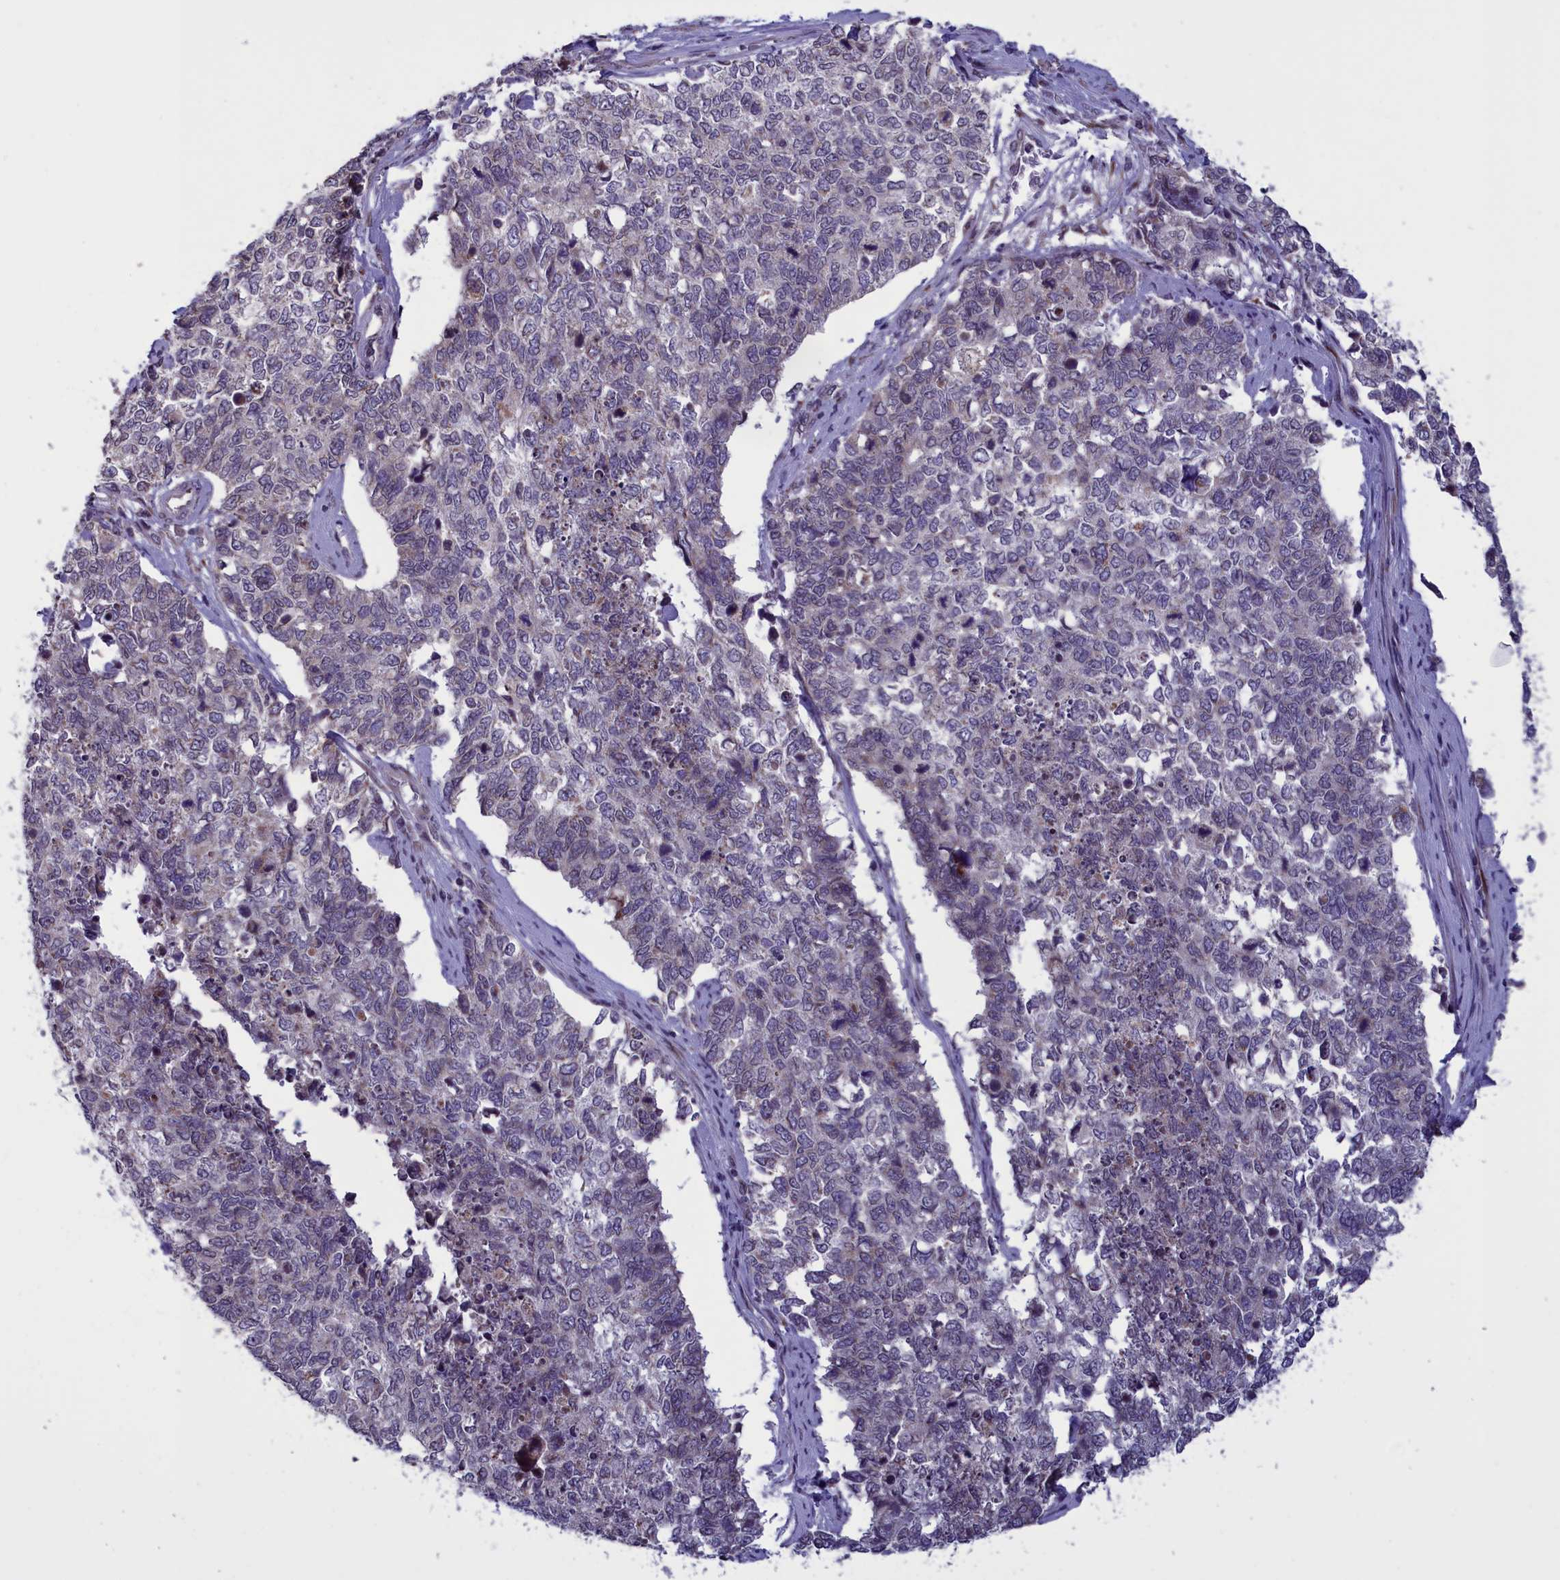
{"staining": {"intensity": "negative", "quantity": "none", "location": "none"}, "tissue": "cervical cancer", "cell_type": "Tumor cells", "image_type": "cancer", "snomed": [{"axis": "morphology", "description": "Squamous cell carcinoma, NOS"}, {"axis": "topography", "description": "Cervix"}], "caption": "High power microscopy image of an IHC photomicrograph of cervical squamous cell carcinoma, revealing no significant staining in tumor cells.", "gene": "PARS2", "patient": {"sex": "female", "age": 63}}